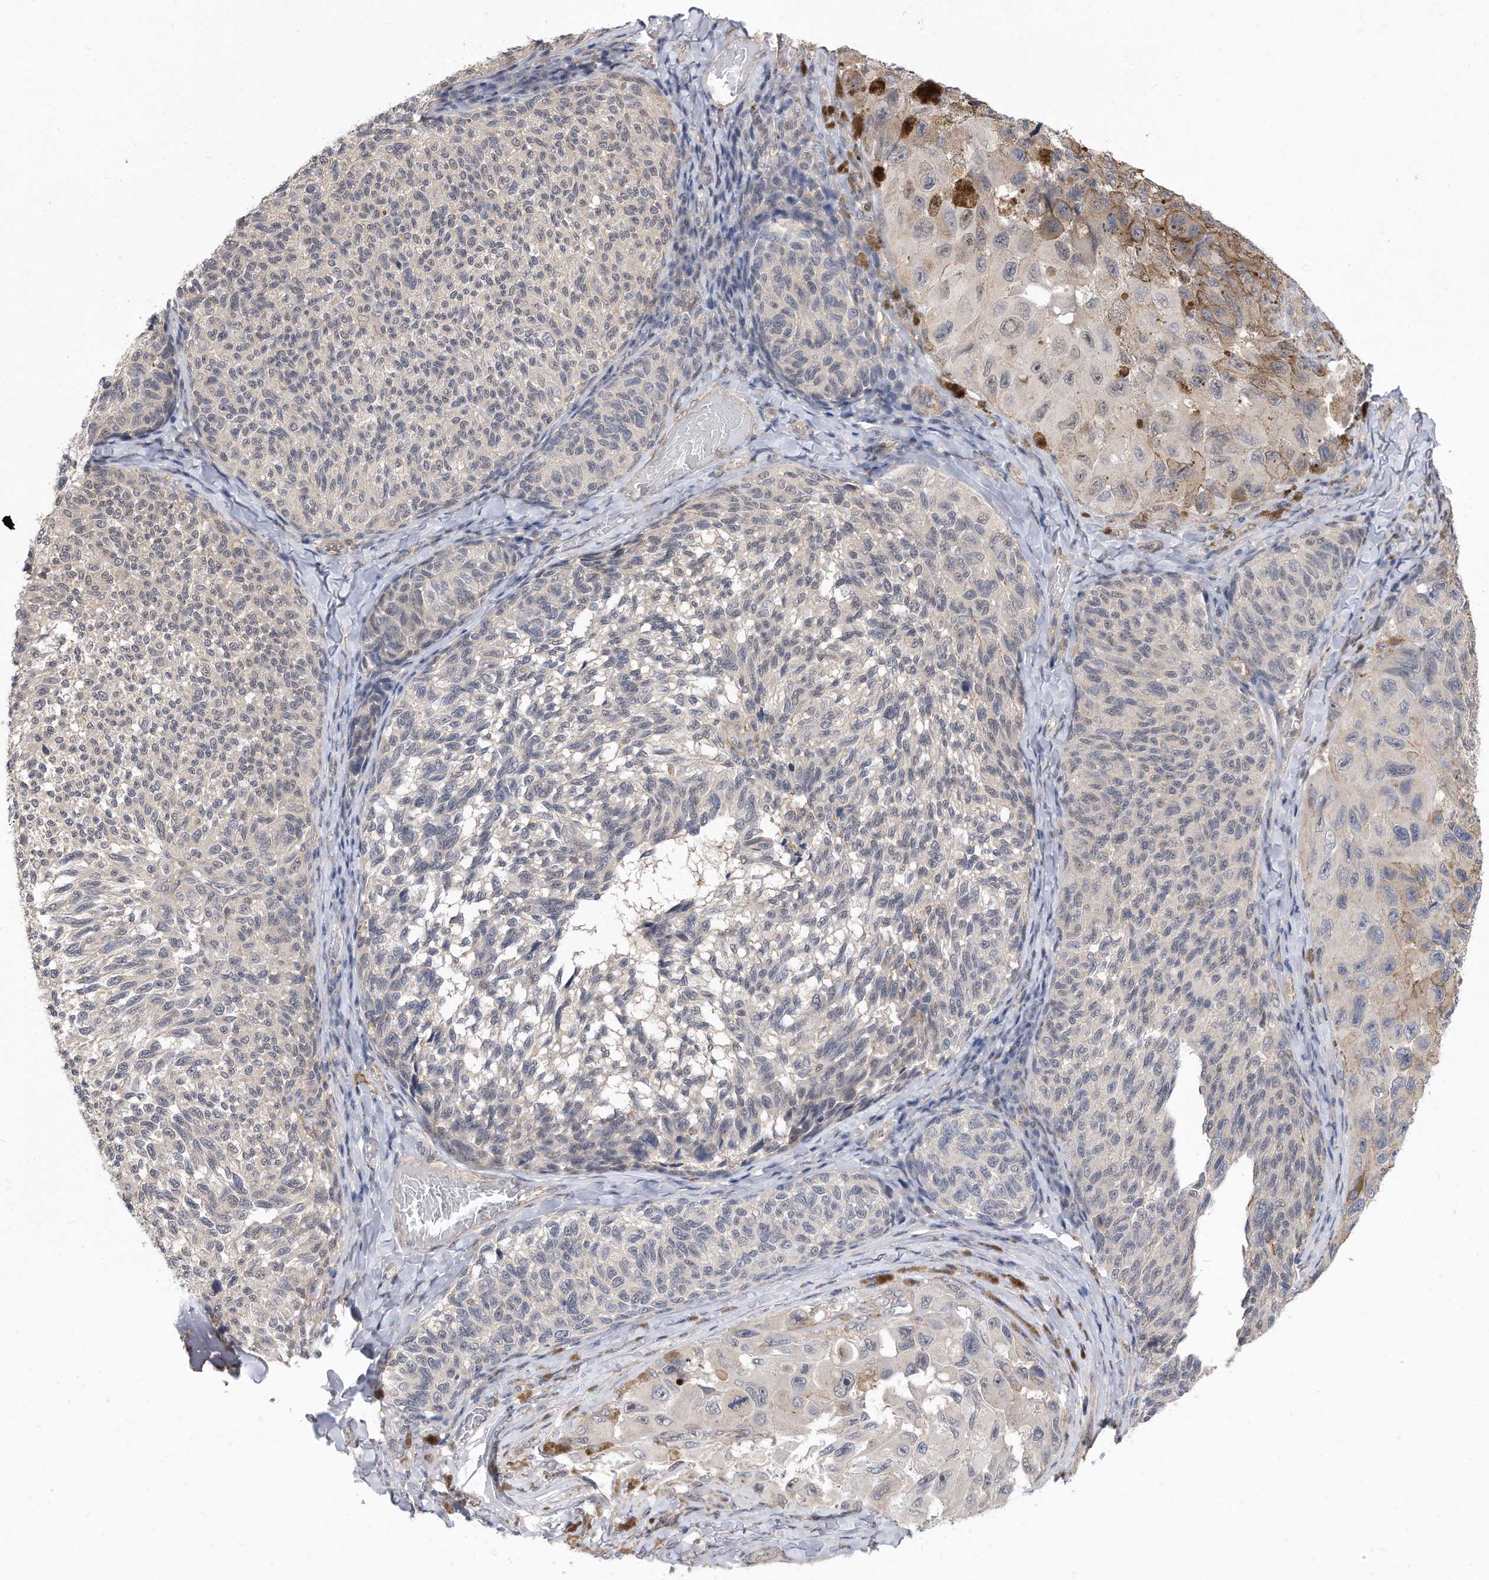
{"staining": {"intensity": "negative", "quantity": "none", "location": "none"}, "tissue": "melanoma", "cell_type": "Tumor cells", "image_type": "cancer", "snomed": [{"axis": "morphology", "description": "Malignant melanoma, NOS"}, {"axis": "topography", "description": "Skin"}], "caption": "An IHC photomicrograph of melanoma is shown. There is no staining in tumor cells of melanoma. (Stains: DAB (3,3'-diaminobenzidine) IHC with hematoxylin counter stain, Microscopy: brightfield microscopy at high magnification).", "gene": "TCP1", "patient": {"sex": "female", "age": 73}}